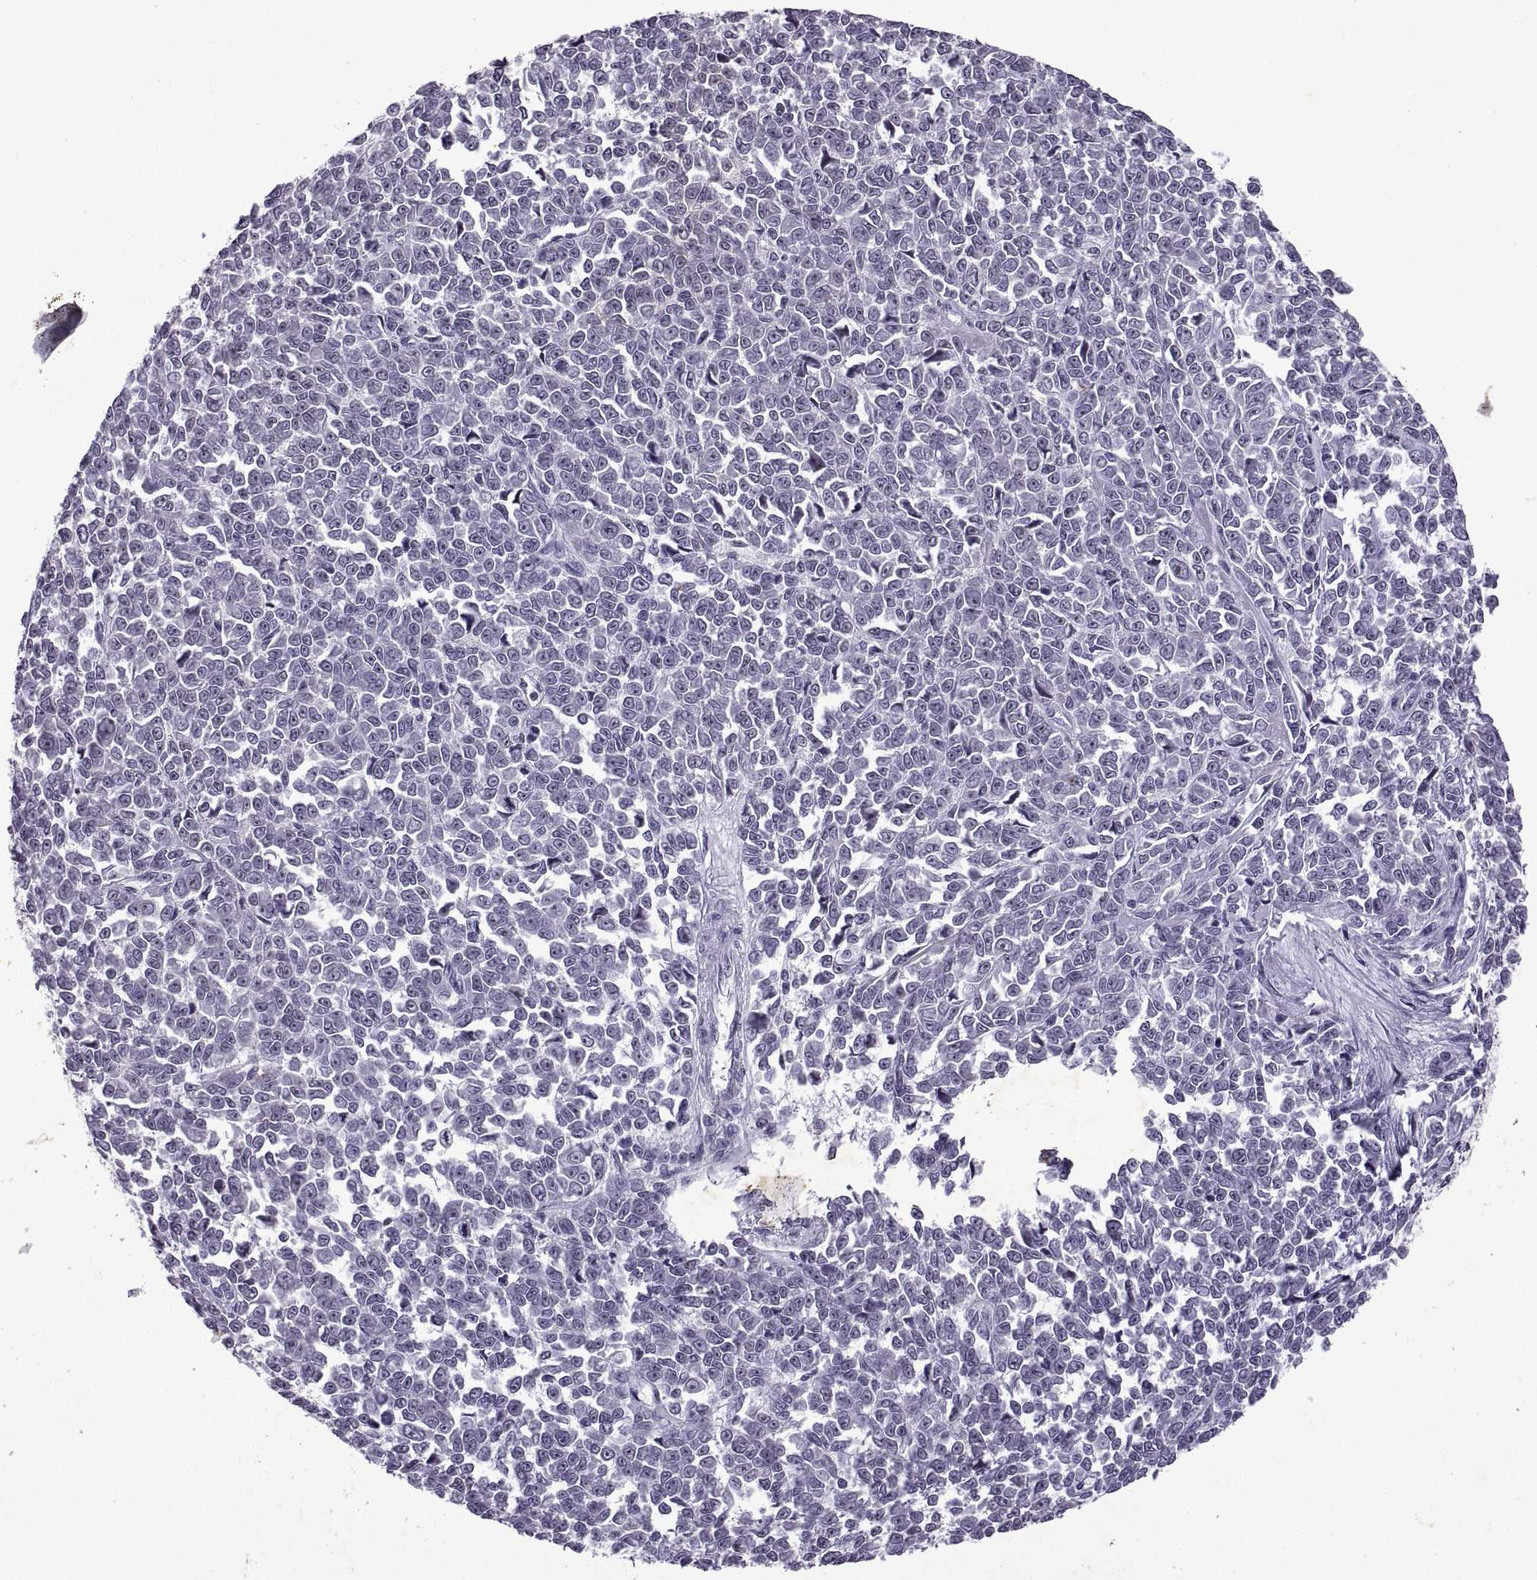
{"staining": {"intensity": "strong", "quantity": "25%-75%", "location": "nuclear"}, "tissue": "melanoma", "cell_type": "Tumor cells", "image_type": "cancer", "snomed": [{"axis": "morphology", "description": "Malignant melanoma, NOS"}, {"axis": "topography", "description": "Skin"}], "caption": "This micrograph displays IHC staining of human melanoma, with high strong nuclear staining in about 25%-75% of tumor cells.", "gene": "SINHCAF", "patient": {"sex": "female", "age": 95}}